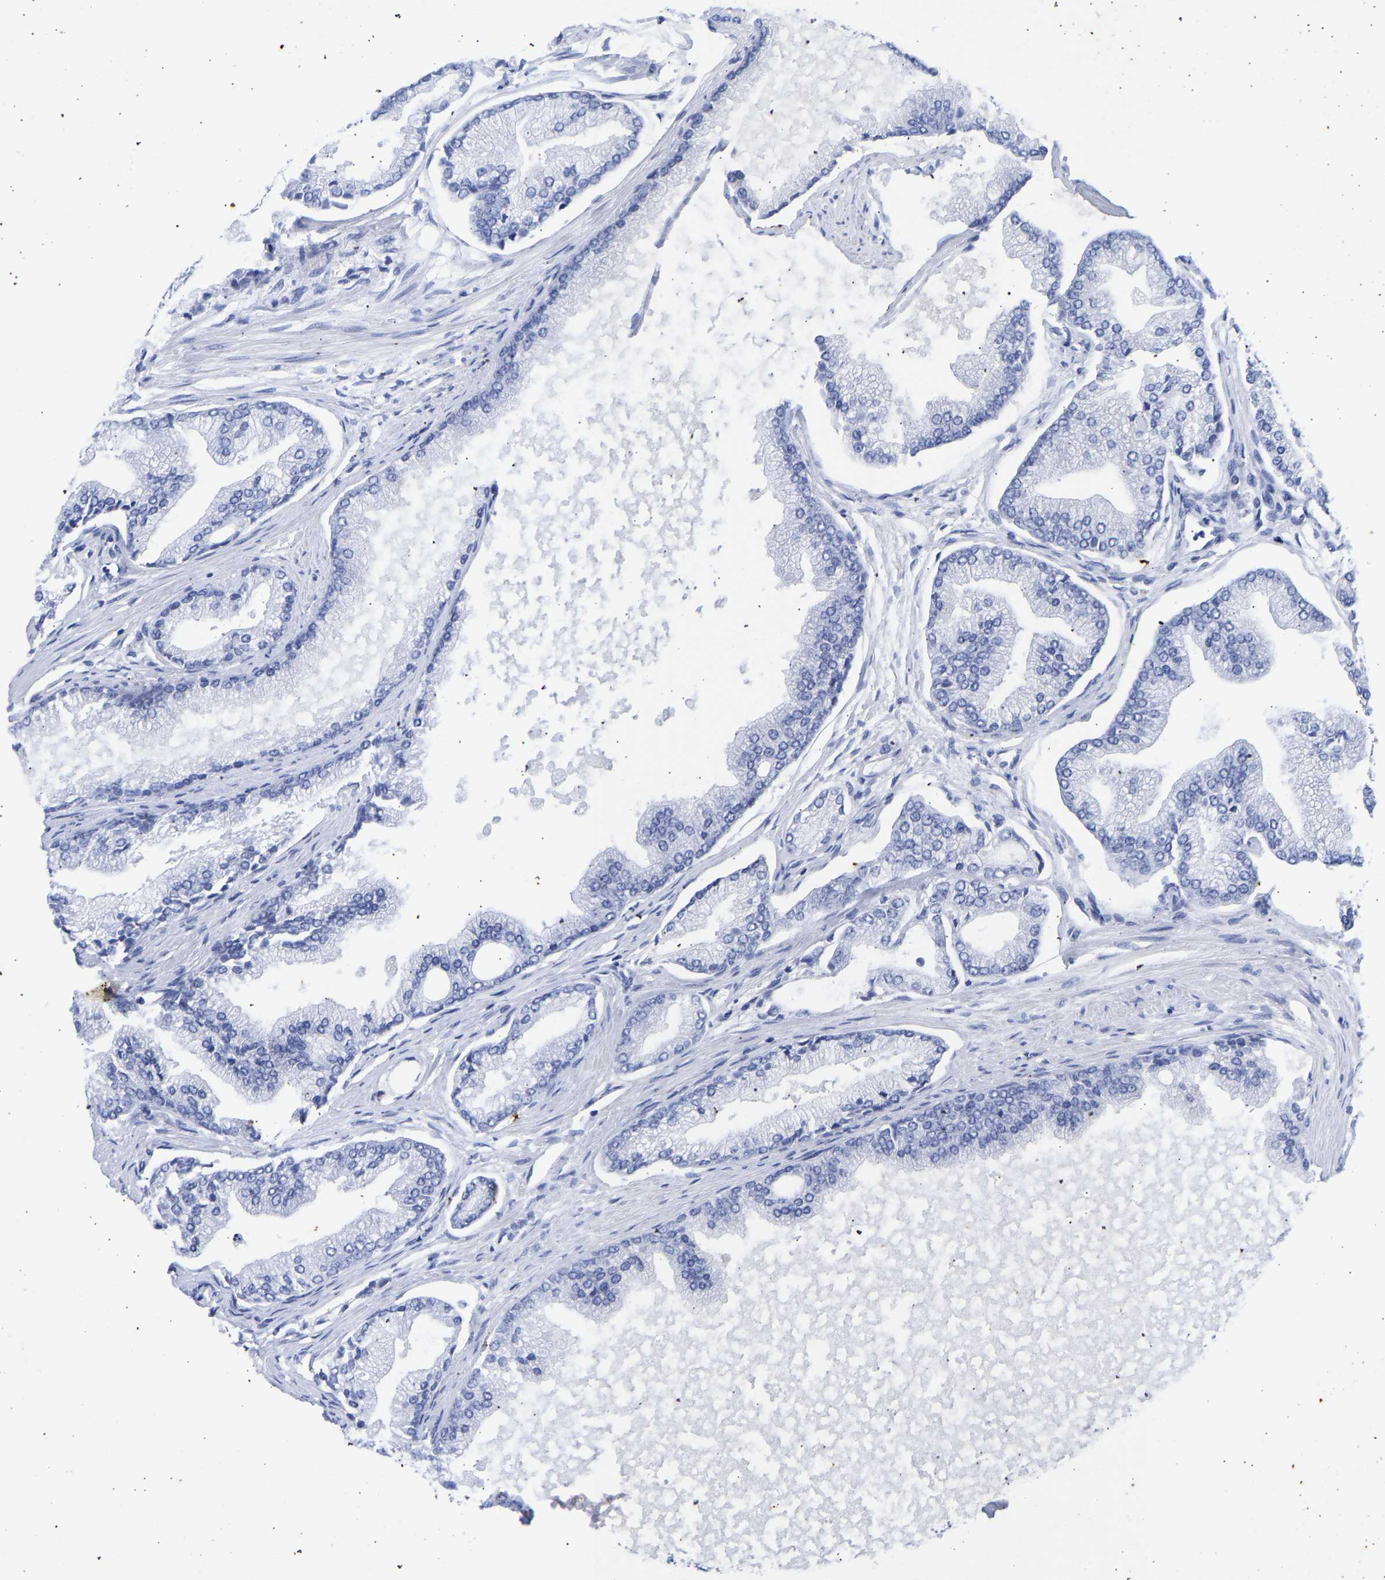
{"staining": {"intensity": "negative", "quantity": "none", "location": "none"}, "tissue": "prostate cancer", "cell_type": "Tumor cells", "image_type": "cancer", "snomed": [{"axis": "morphology", "description": "Adenocarcinoma, High grade"}, {"axis": "topography", "description": "Prostate"}], "caption": "Protein analysis of prostate cancer reveals no significant positivity in tumor cells.", "gene": "KRT1", "patient": {"sex": "male", "age": 61}}